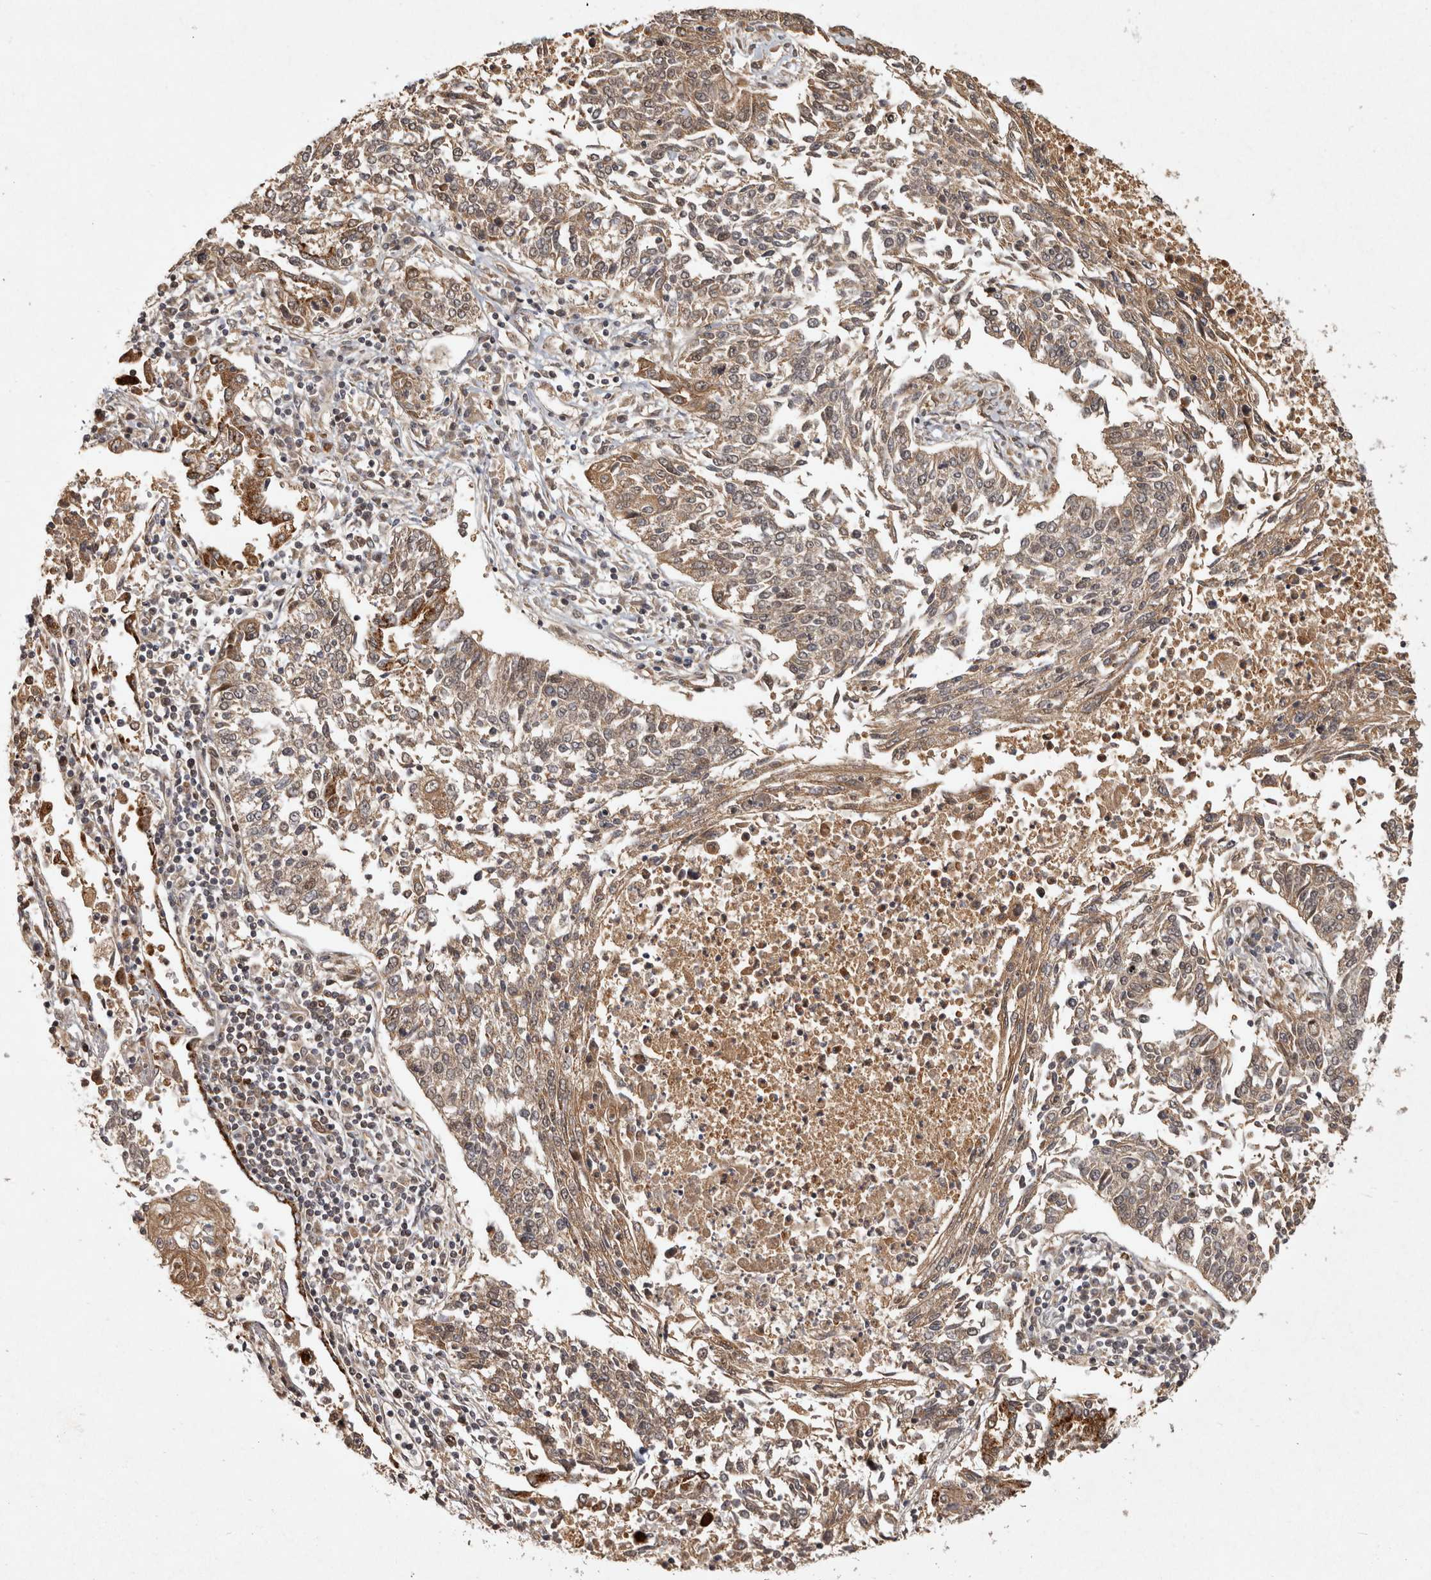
{"staining": {"intensity": "weak", "quantity": ">75%", "location": "cytoplasmic/membranous"}, "tissue": "lung cancer", "cell_type": "Tumor cells", "image_type": "cancer", "snomed": [{"axis": "morphology", "description": "Normal tissue, NOS"}, {"axis": "morphology", "description": "Squamous cell carcinoma, NOS"}, {"axis": "topography", "description": "Cartilage tissue"}, {"axis": "topography", "description": "Lung"}, {"axis": "topography", "description": "Peripheral nerve tissue"}], "caption": "A low amount of weak cytoplasmic/membranous staining is identified in approximately >75% of tumor cells in lung cancer (squamous cell carcinoma) tissue.", "gene": "CAMSAP2", "patient": {"sex": "female", "age": 49}}